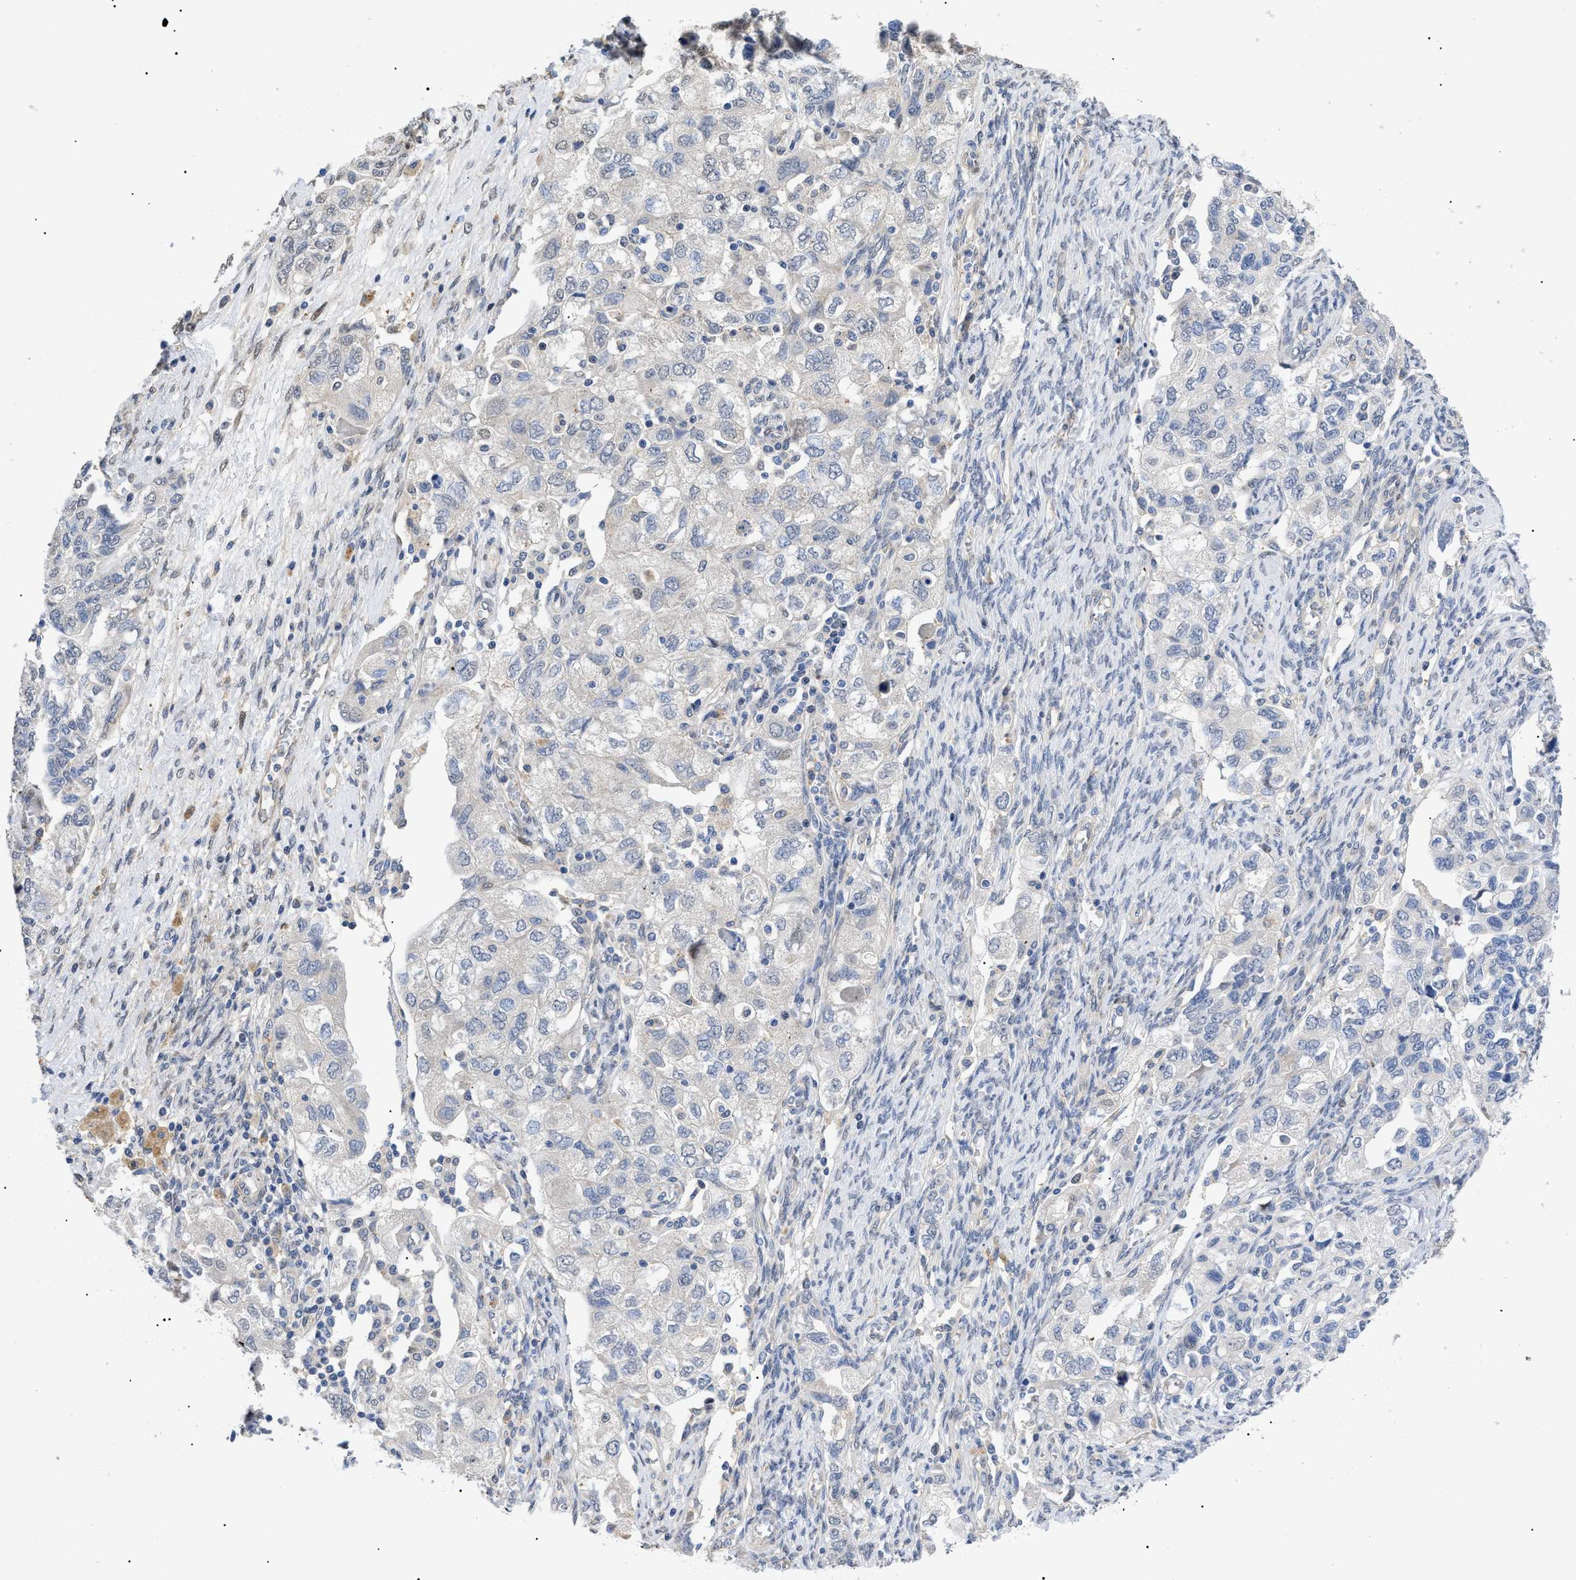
{"staining": {"intensity": "negative", "quantity": "none", "location": "none"}, "tissue": "ovarian cancer", "cell_type": "Tumor cells", "image_type": "cancer", "snomed": [{"axis": "morphology", "description": "Carcinoma, NOS"}, {"axis": "morphology", "description": "Cystadenocarcinoma, serous, NOS"}, {"axis": "topography", "description": "Ovary"}], "caption": "Human carcinoma (ovarian) stained for a protein using IHC exhibits no staining in tumor cells.", "gene": "SFXN5", "patient": {"sex": "female", "age": 69}}